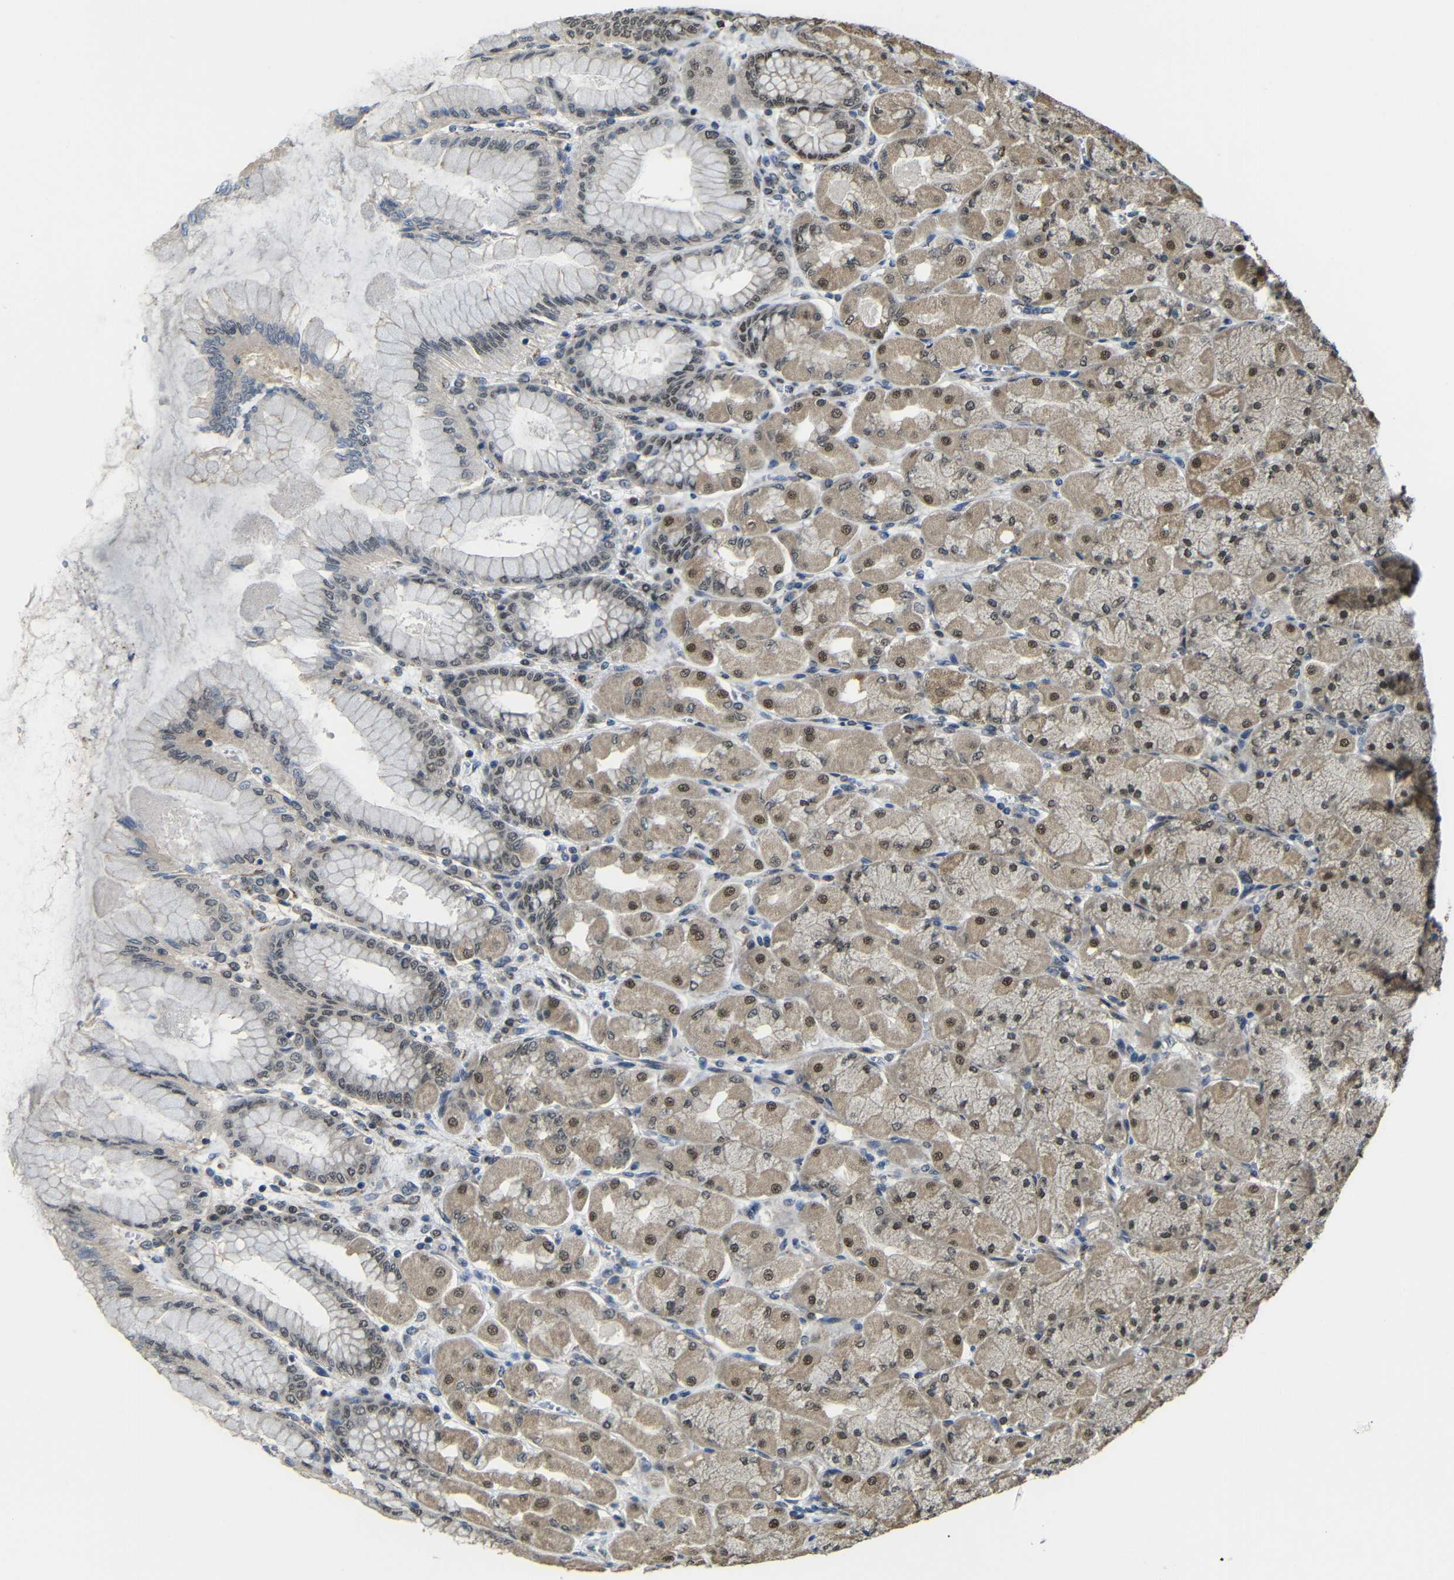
{"staining": {"intensity": "moderate", "quantity": ">75%", "location": "cytoplasmic/membranous,nuclear"}, "tissue": "stomach", "cell_type": "Glandular cells", "image_type": "normal", "snomed": [{"axis": "morphology", "description": "Normal tissue, NOS"}, {"axis": "topography", "description": "Stomach, upper"}], "caption": "Immunohistochemistry (IHC) staining of normal stomach, which exhibits medium levels of moderate cytoplasmic/membranous,nuclear staining in approximately >75% of glandular cells indicating moderate cytoplasmic/membranous,nuclear protein positivity. The staining was performed using DAB (3,3'-diaminobenzidine) (brown) for protein detection and nuclei were counterstained in hematoxylin (blue).", "gene": "FAM172A", "patient": {"sex": "female", "age": 56}}